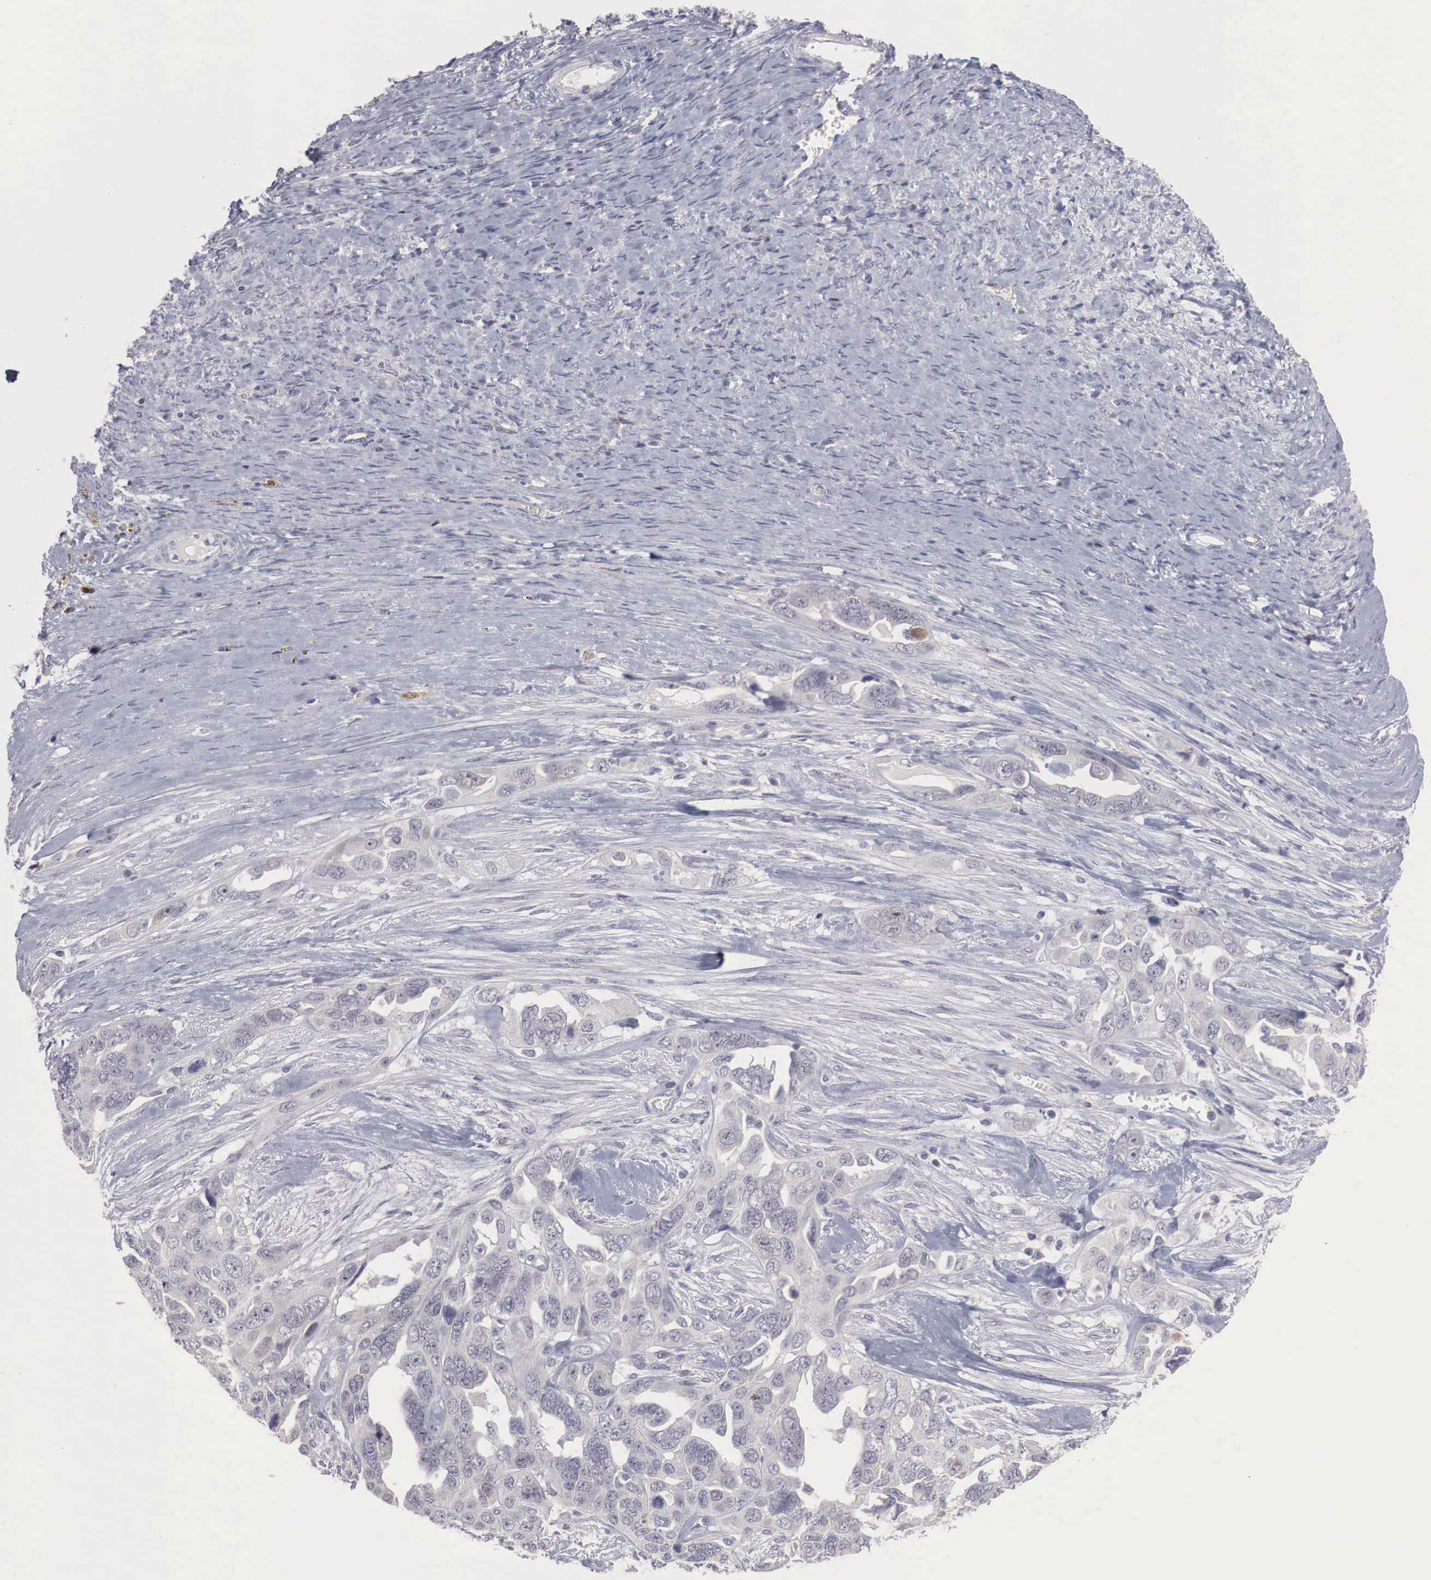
{"staining": {"intensity": "negative", "quantity": "none", "location": "none"}, "tissue": "ovarian cancer", "cell_type": "Tumor cells", "image_type": "cancer", "snomed": [{"axis": "morphology", "description": "Cystadenocarcinoma, serous, NOS"}, {"axis": "topography", "description": "Ovary"}], "caption": "Immunohistochemistry image of human ovarian cancer stained for a protein (brown), which demonstrates no expression in tumor cells.", "gene": "GATA1", "patient": {"sex": "female", "age": 63}}